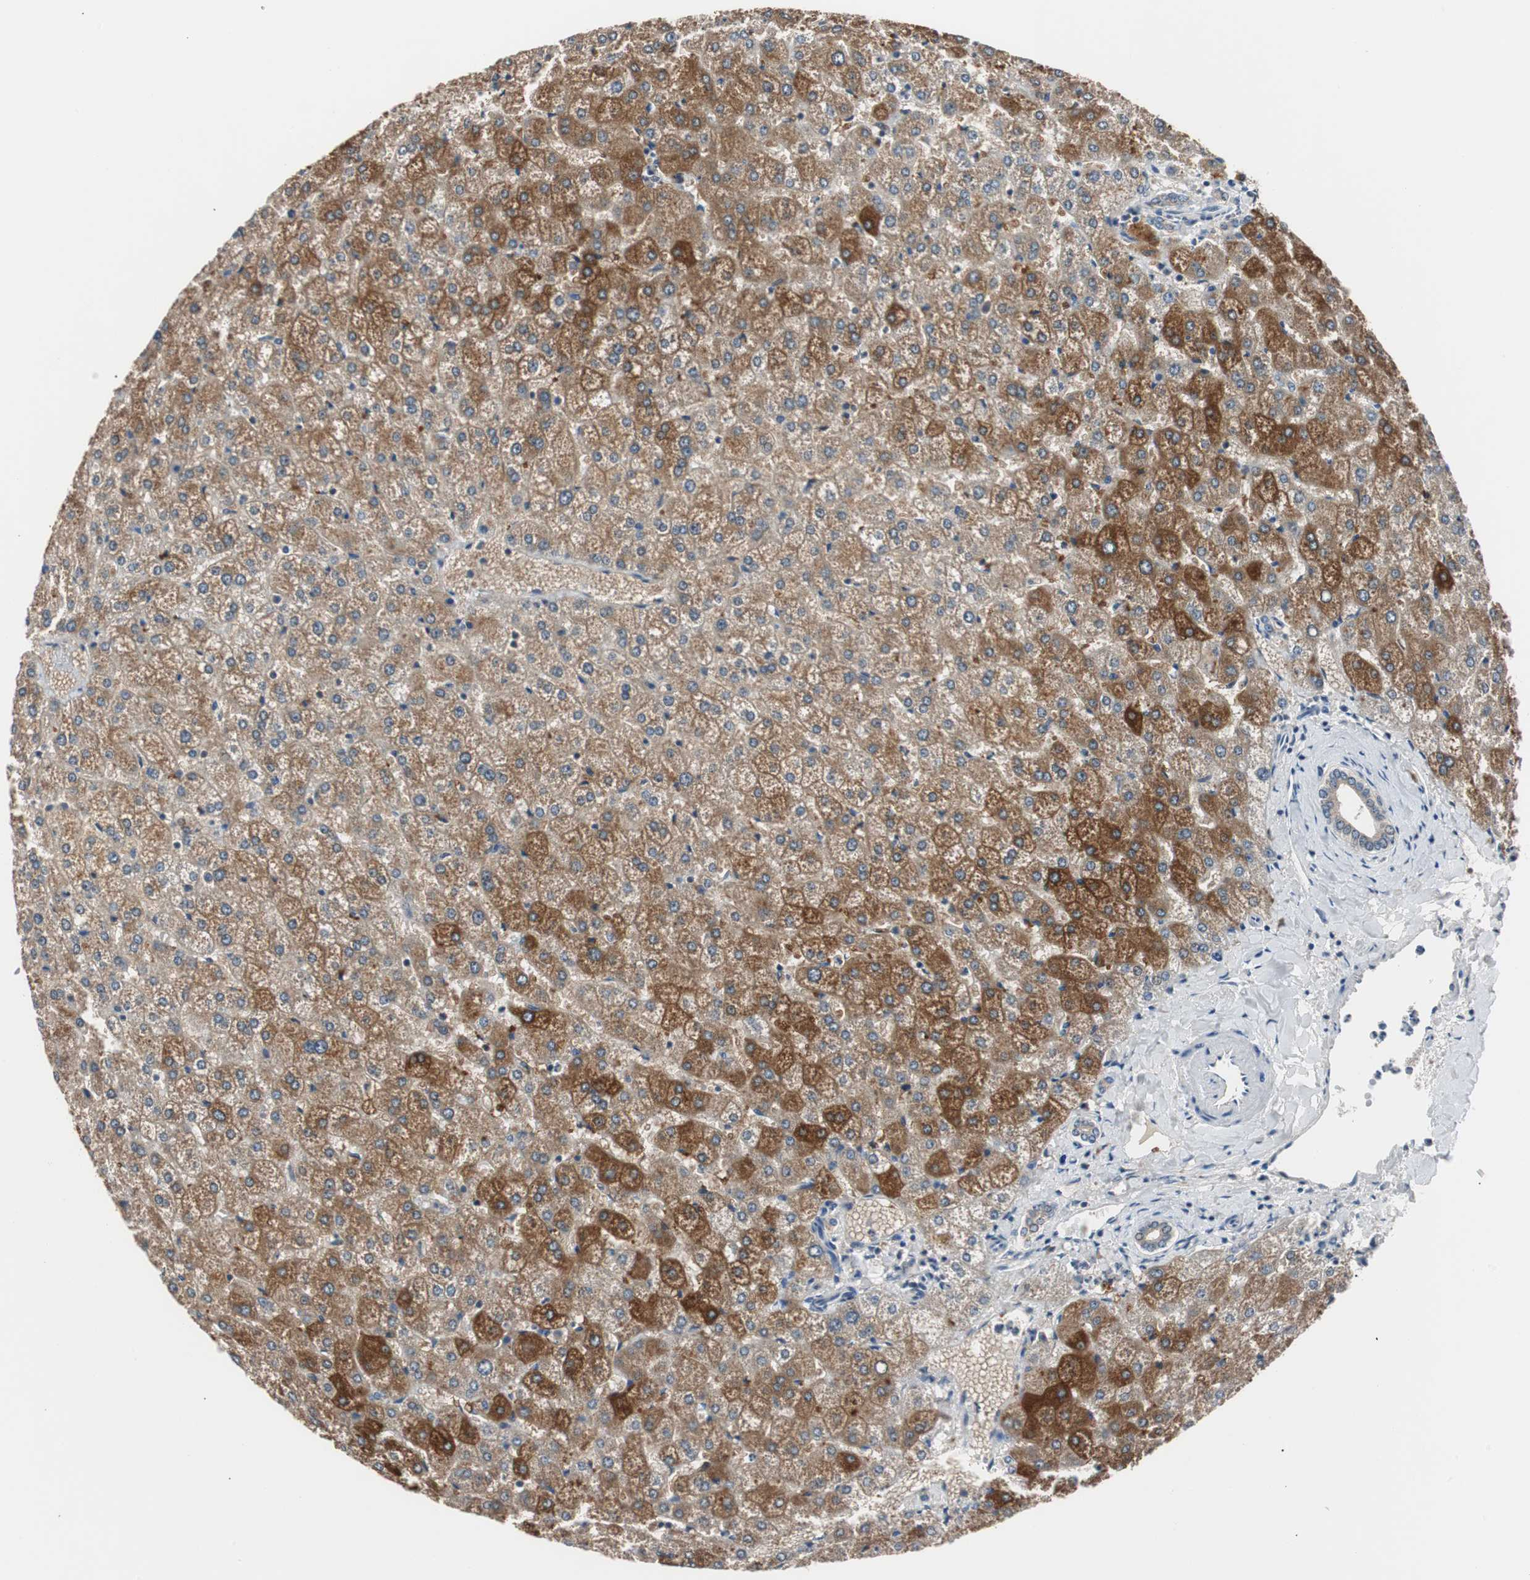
{"staining": {"intensity": "weak", "quantity": ">75%", "location": "cytoplasmic/membranous"}, "tissue": "liver", "cell_type": "Cholangiocytes", "image_type": "normal", "snomed": [{"axis": "morphology", "description": "Normal tissue, NOS"}, {"axis": "topography", "description": "Liver"}], "caption": "The histopathology image reveals immunohistochemical staining of normal liver. There is weak cytoplasmic/membranous expression is identified in approximately >75% of cholangiocytes. The staining was performed using DAB, with brown indicating positive protein expression. Nuclei are stained blue with hematoxylin.", "gene": "ZMPSTE24", "patient": {"sex": "female", "age": 32}}